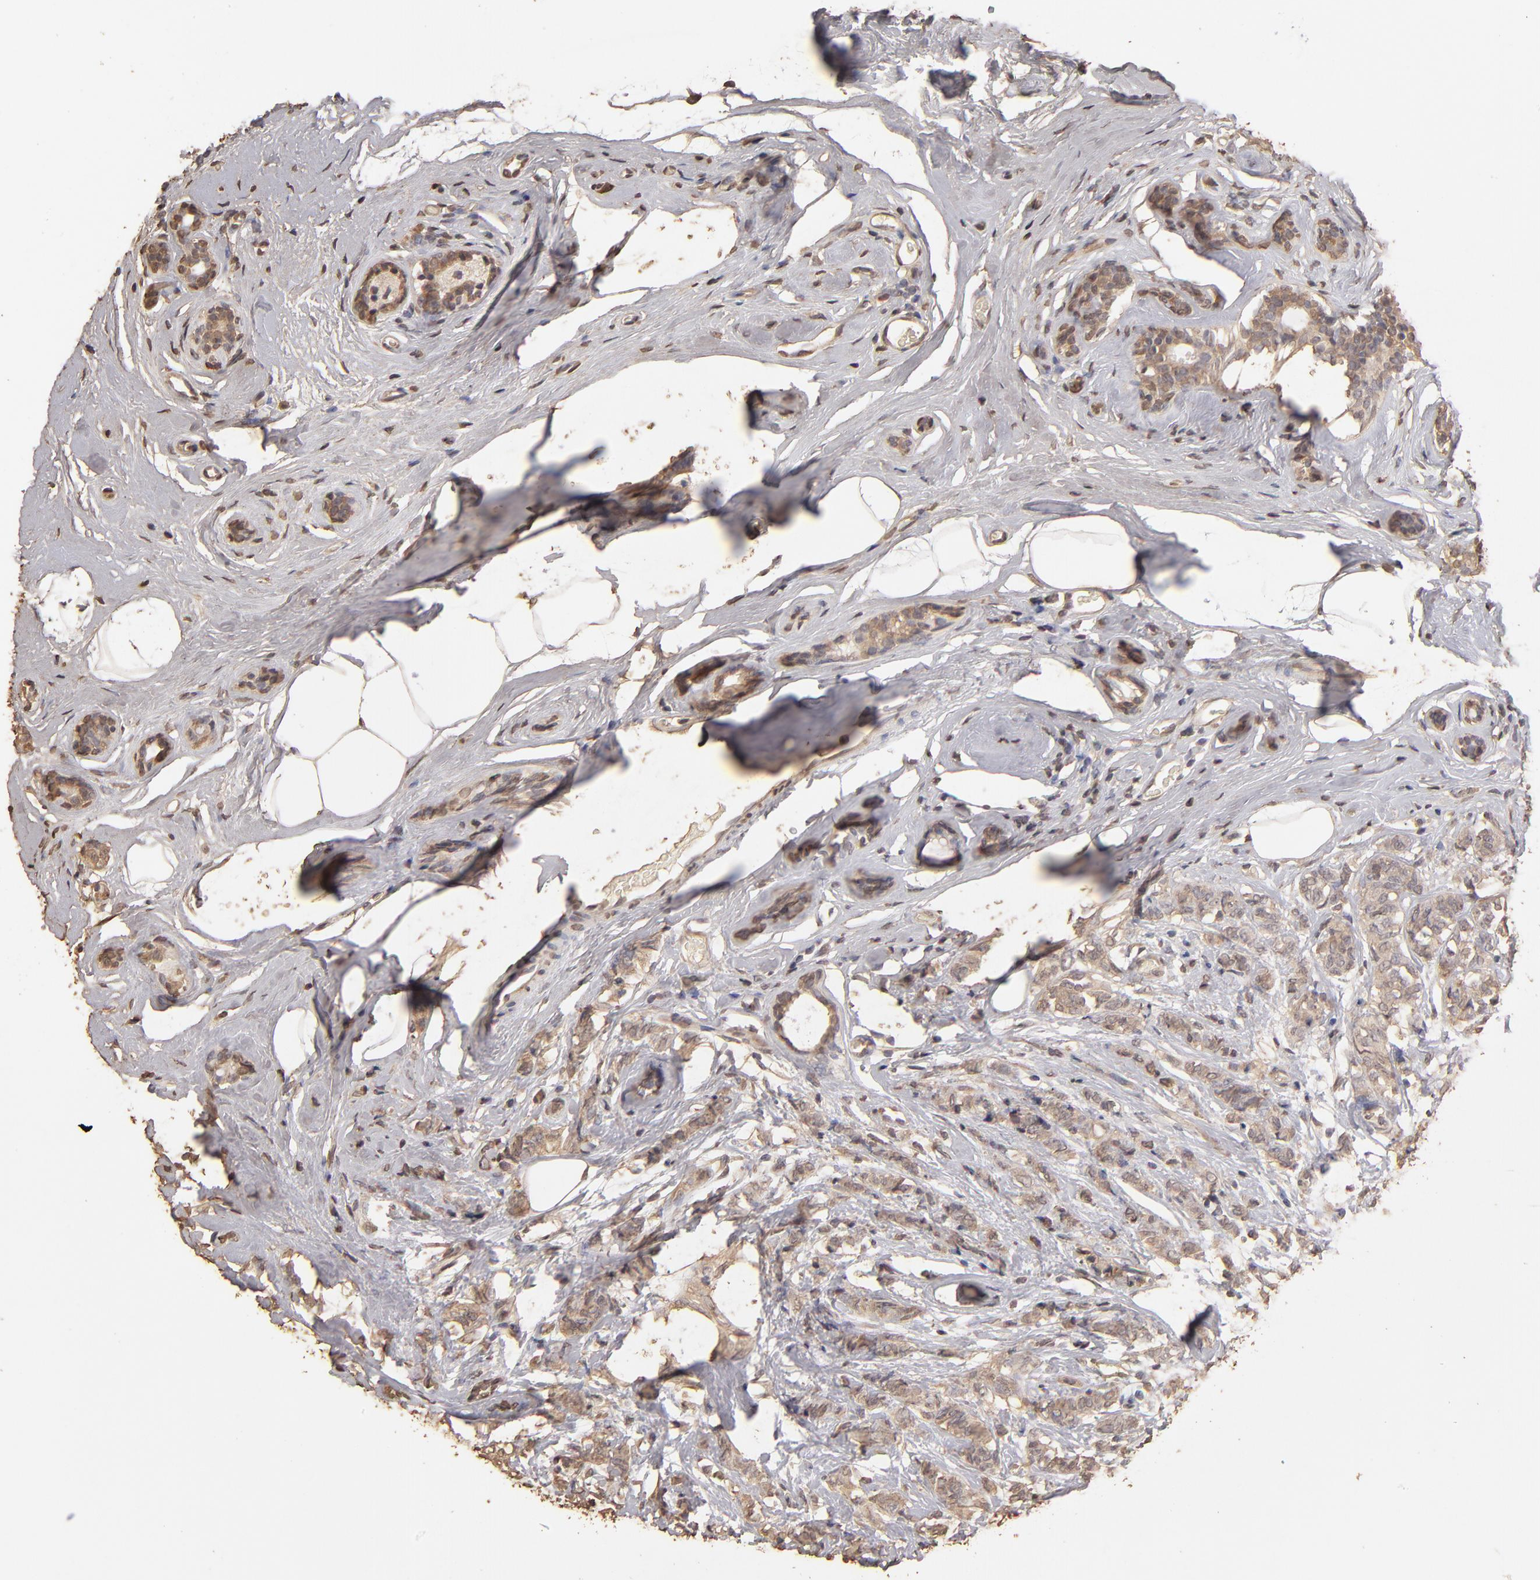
{"staining": {"intensity": "moderate", "quantity": ">75%", "location": "cytoplasmic/membranous"}, "tissue": "breast cancer", "cell_type": "Tumor cells", "image_type": "cancer", "snomed": [{"axis": "morphology", "description": "Lobular carcinoma"}, {"axis": "topography", "description": "Breast"}], "caption": "Immunohistochemistry staining of breast cancer, which exhibits medium levels of moderate cytoplasmic/membranous positivity in about >75% of tumor cells indicating moderate cytoplasmic/membranous protein expression. The staining was performed using DAB (brown) for protein detection and nuclei were counterstained in hematoxylin (blue).", "gene": "OPHN1", "patient": {"sex": "female", "age": 60}}